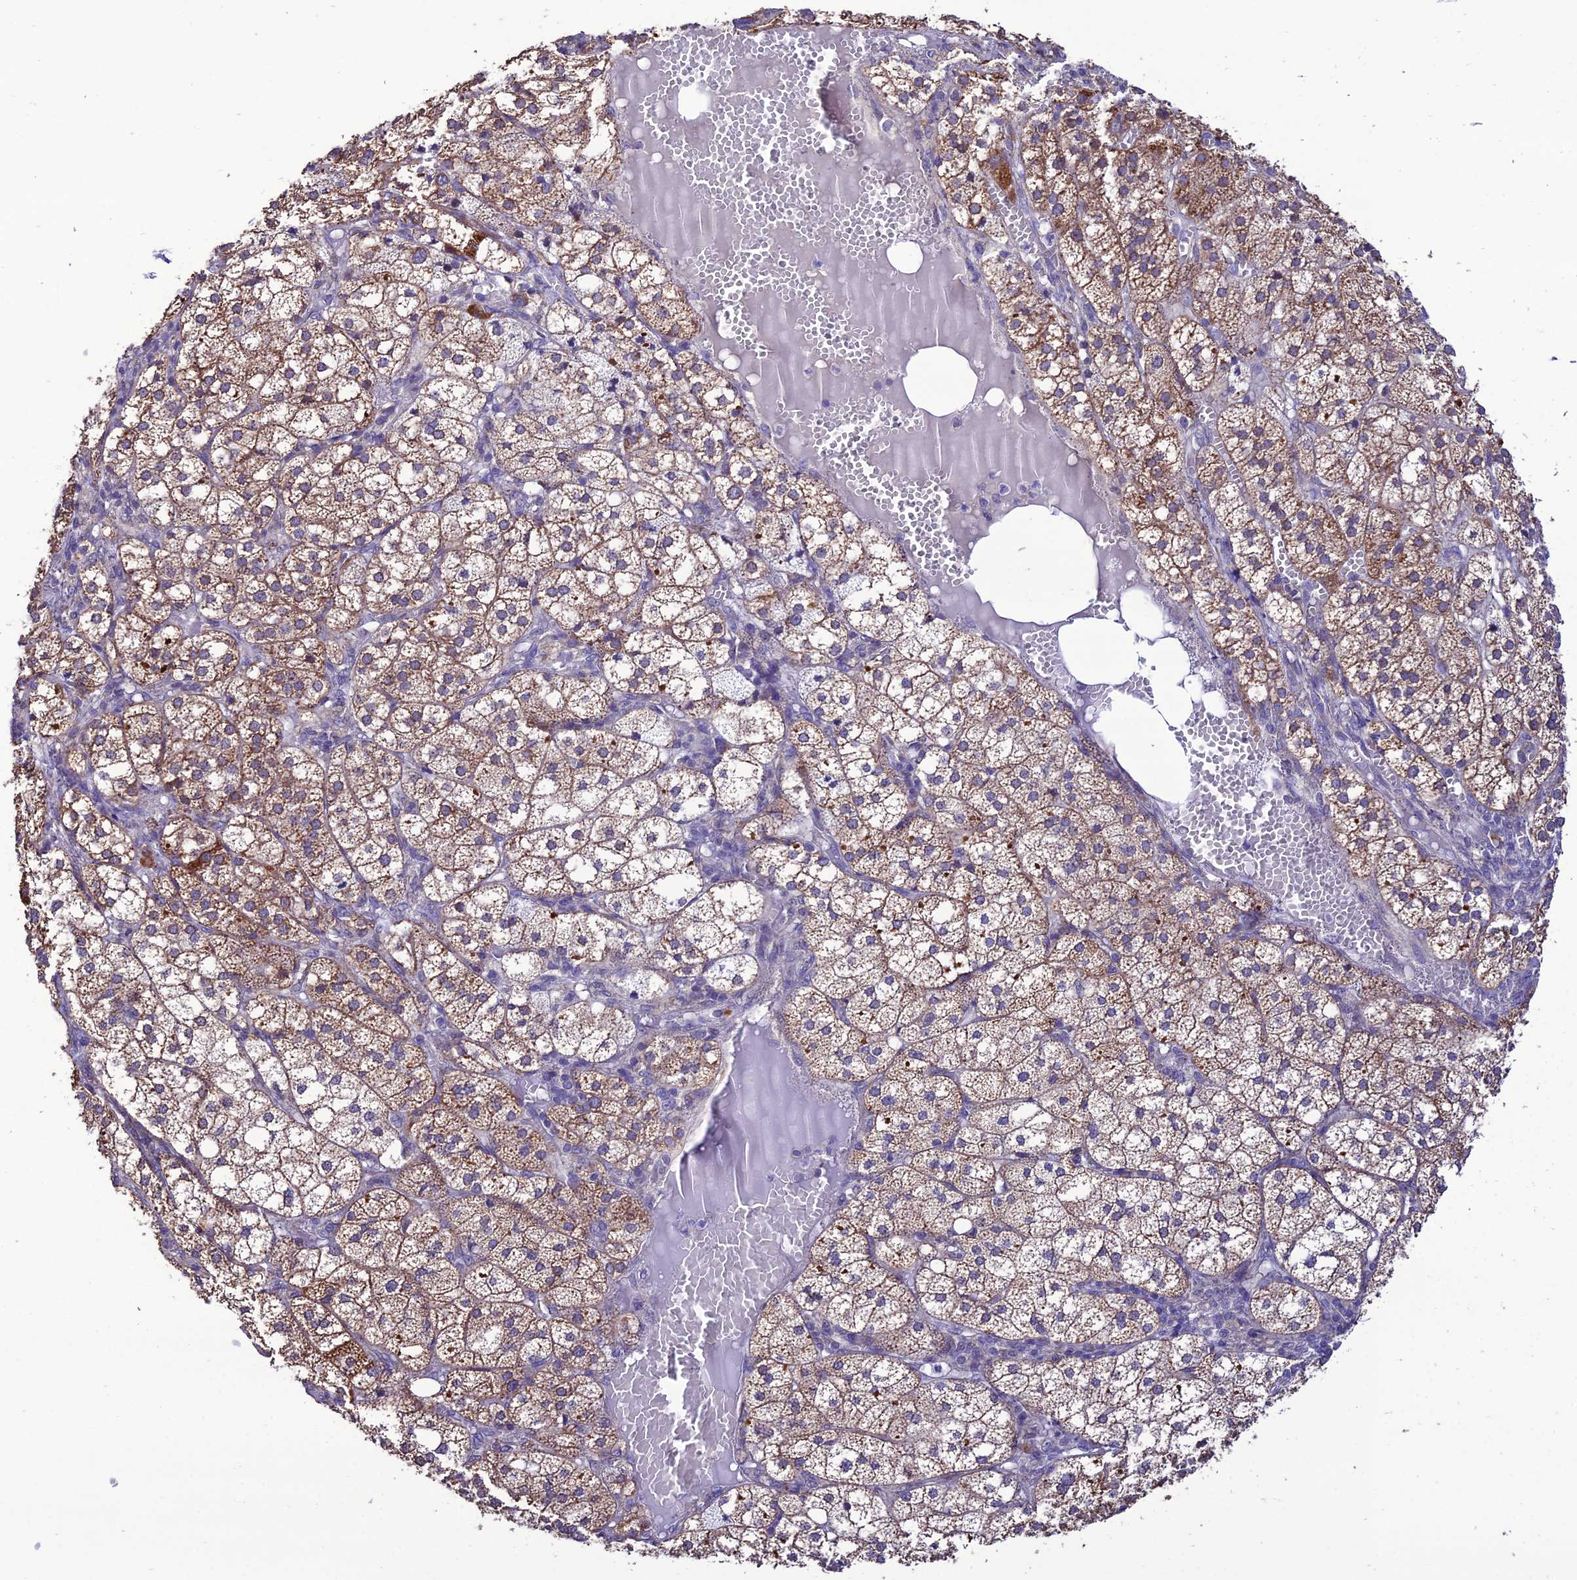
{"staining": {"intensity": "moderate", "quantity": "25%-75%", "location": "cytoplasmic/membranous"}, "tissue": "adrenal gland", "cell_type": "Glandular cells", "image_type": "normal", "snomed": [{"axis": "morphology", "description": "Normal tissue, NOS"}, {"axis": "topography", "description": "Adrenal gland"}], "caption": "Immunohistochemical staining of benign human adrenal gland exhibits moderate cytoplasmic/membranous protein positivity in approximately 25%-75% of glandular cells.", "gene": "HOGA1", "patient": {"sex": "female", "age": 61}}